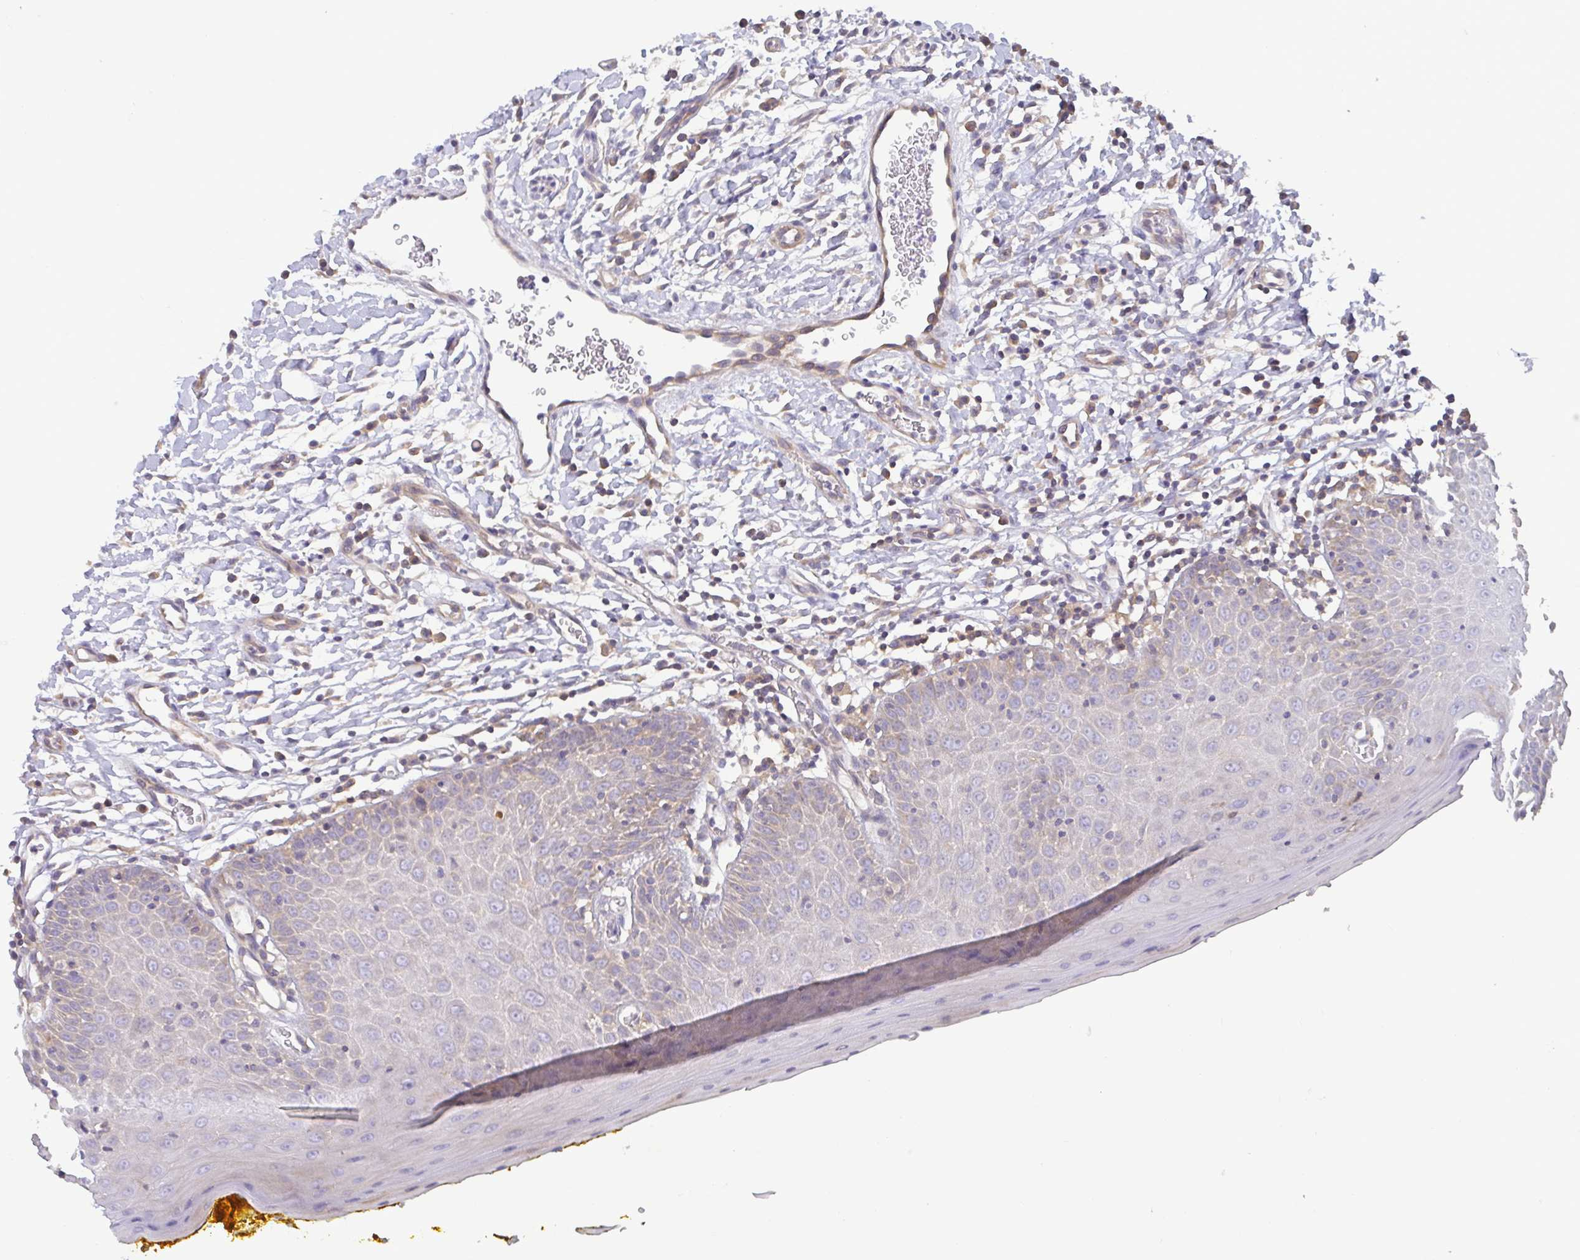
{"staining": {"intensity": "weak", "quantity": "25%-75%", "location": "cytoplasmic/membranous"}, "tissue": "oral mucosa", "cell_type": "Squamous epithelial cells", "image_type": "normal", "snomed": [{"axis": "morphology", "description": "Normal tissue, NOS"}, {"axis": "topography", "description": "Oral tissue"}, {"axis": "topography", "description": "Tounge, NOS"}], "caption": "The photomicrograph demonstrates immunohistochemical staining of unremarkable oral mucosa. There is weak cytoplasmic/membranous expression is appreciated in approximately 25%-75% of squamous epithelial cells.", "gene": "LMF2", "patient": {"sex": "female", "age": 58}}